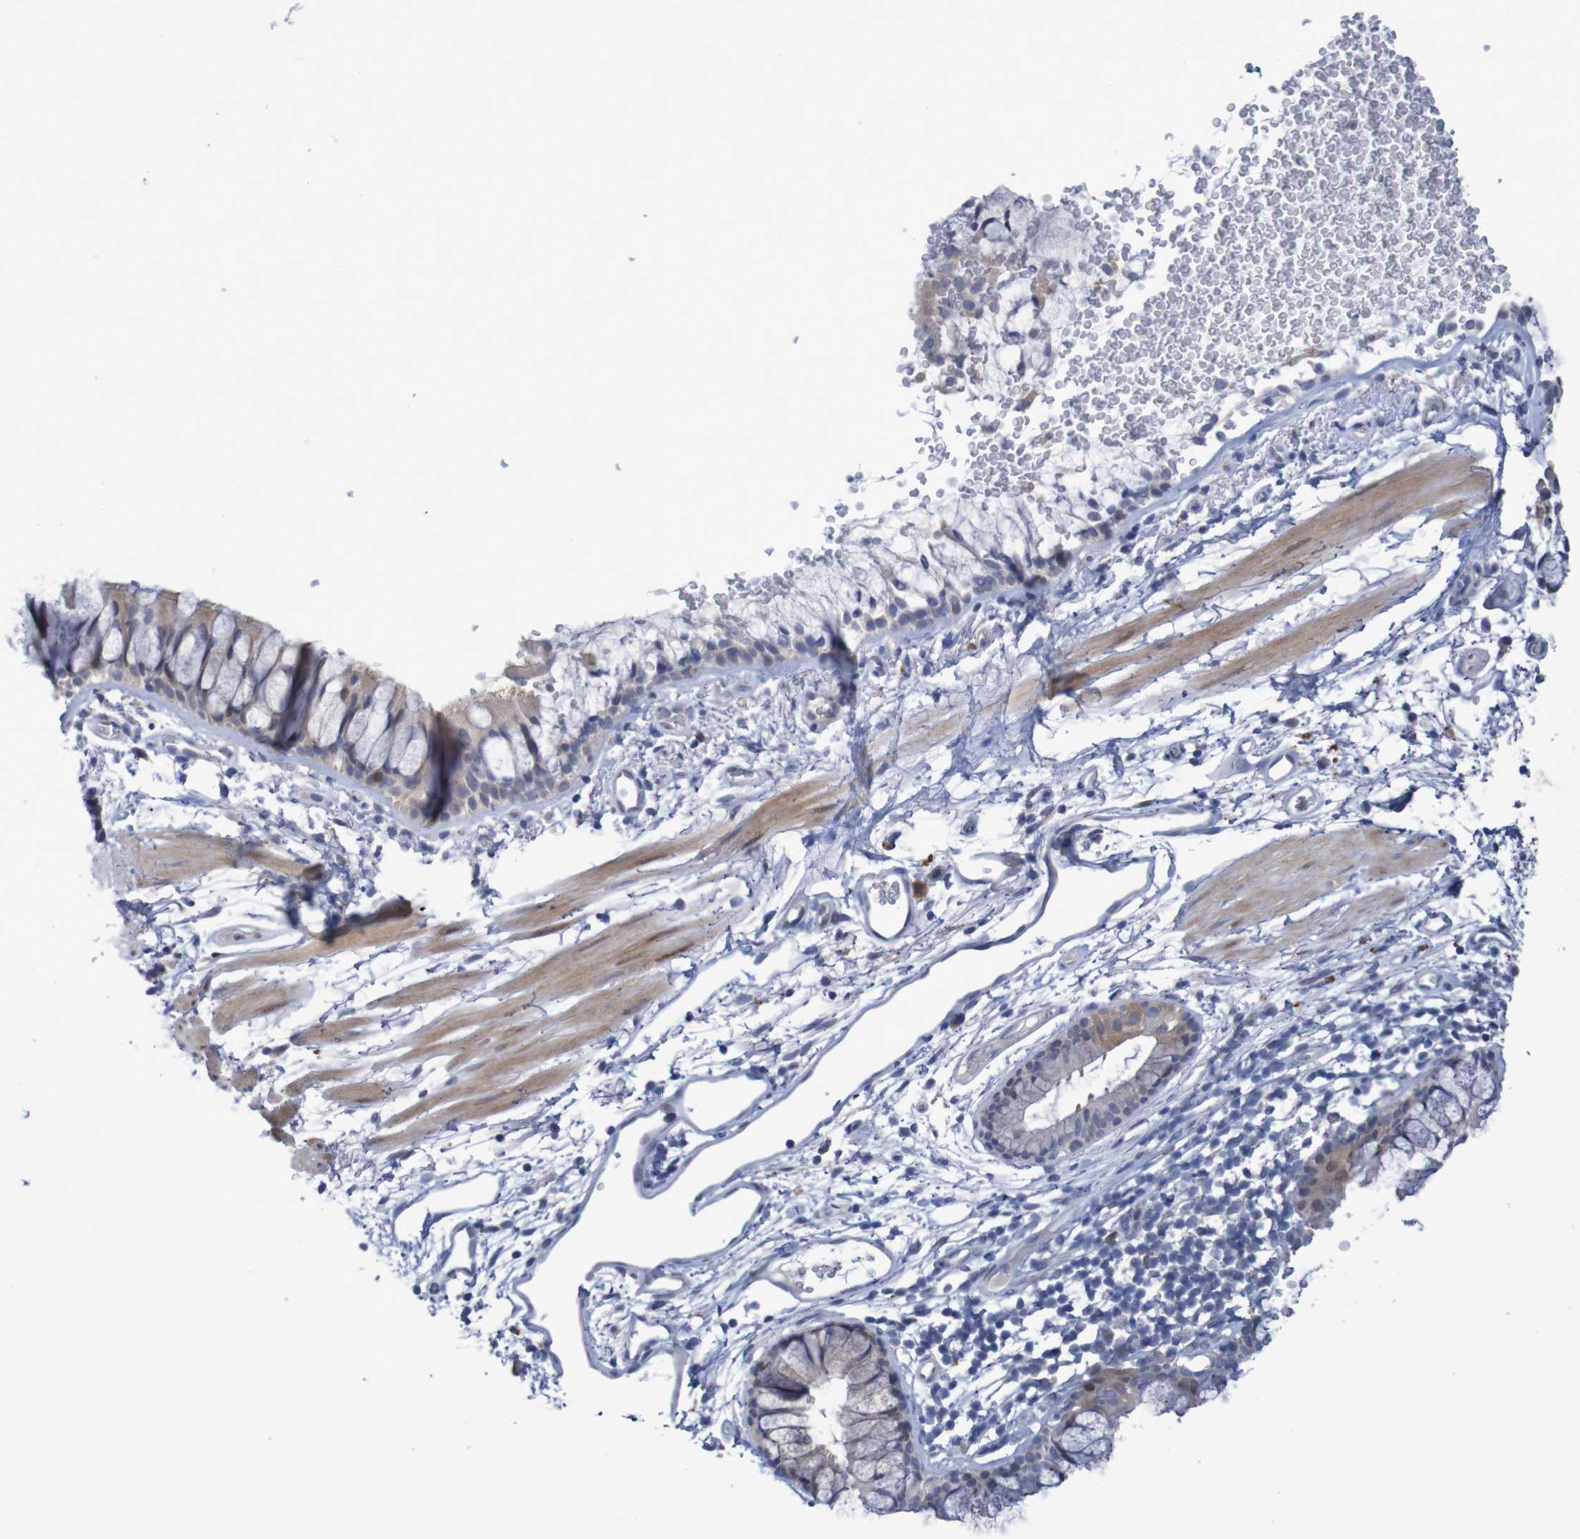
{"staining": {"intensity": "negative", "quantity": "none", "location": "none"}, "tissue": "bronchus", "cell_type": "Respiratory epithelial cells", "image_type": "normal", "snomed": [{"axis": "morphology", "description": "Normal tissue, NOS"}, {"axis": "topography", "description": "Cartilage tissue"}, {"axis": "topography", "description": "Bronchus"}], "caption": "Immunohistochemistry of unremarkable bronchus reveals no positivity in respiratory epithelial cells.", "gene": "FBP1", "patient": {"sex": "female", "age": 53}}